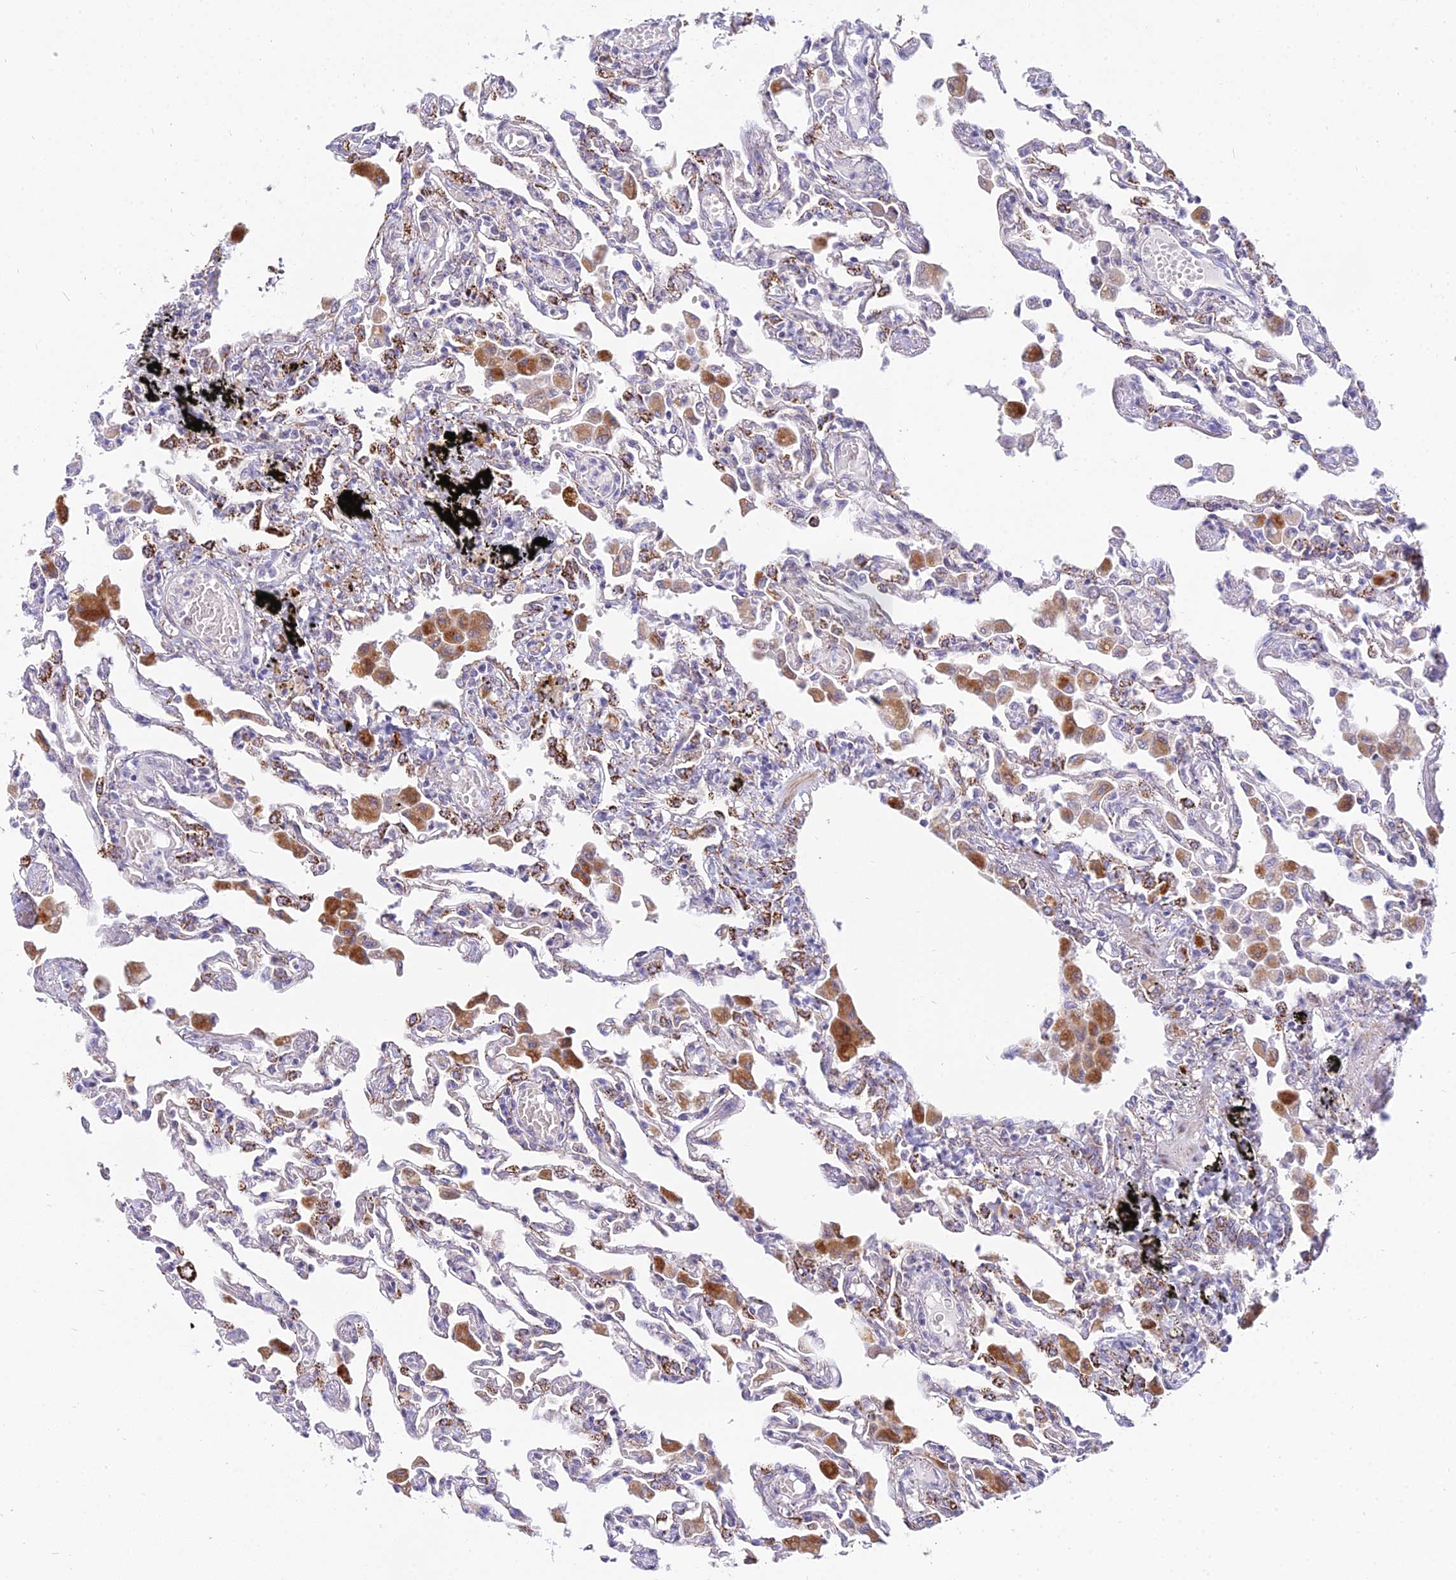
{"staining": {"intensity": "moderate", "quantity": "<25%", "location": "nuclear"}, "tissue": "lung", "cell_type": "Alveolar cells", "image_type": "normal", "snomed": [{"axis": "morphology", "description": "Normal tissue, NOS"}, {"axis": "topography", "description": "Bronchus"}, {"axis": "topography", "description": "Lung"}], "caption": "Protein staining of benign lung displays moderate nuclear positivity in approximately <25% of alveolar cells. Using DAB (brown) and hematoxylin (blue) stains, captured at high magnification using brightfield microscopy.", "gene": "C6orf163", "patient": {"sex": "female", "age": 49}}